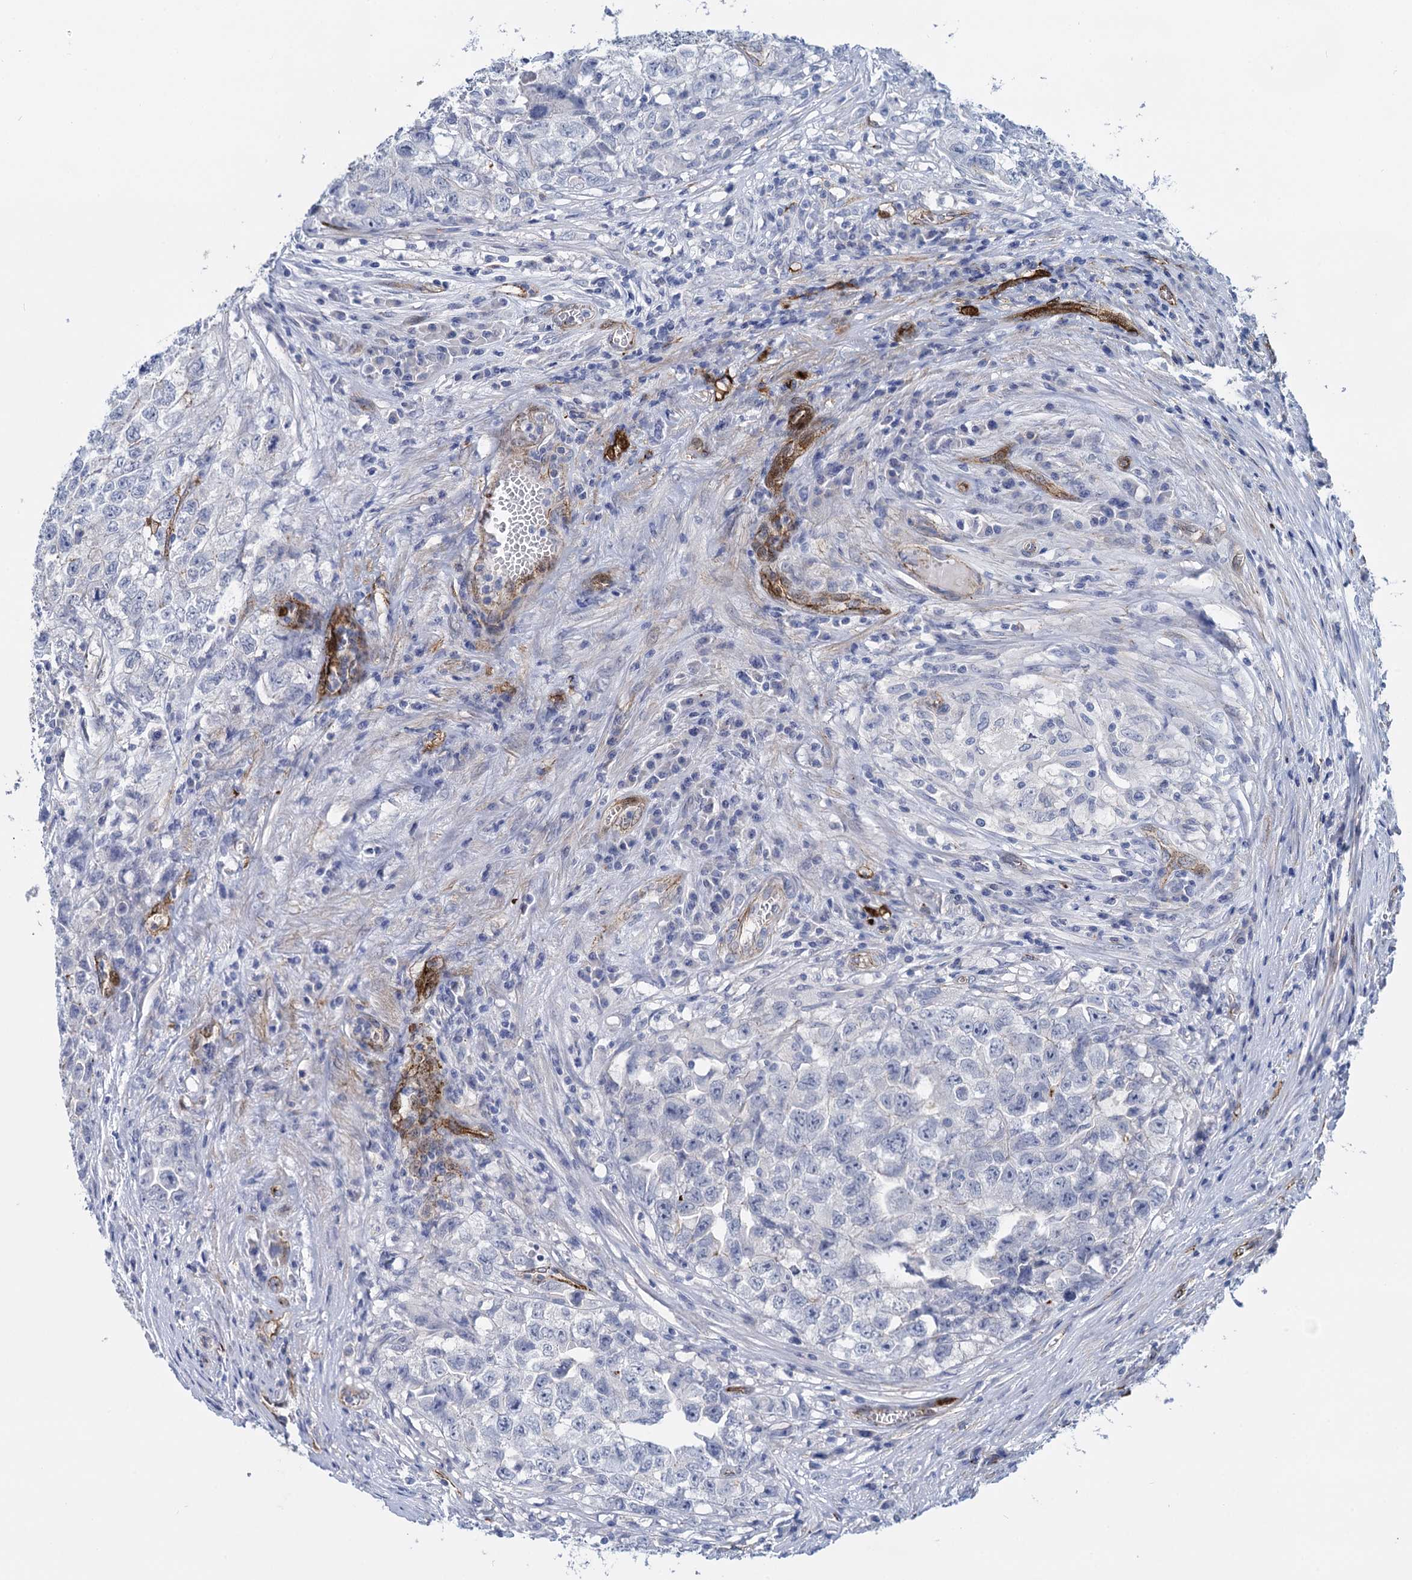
{"staining": {"intensity": "negative", "quantity": "none", "location": "none"}, "tissue": "testis cancer", "cell_type": "Tumor cells", "image_type": "cancer", "snomed": [{"axis": "morphology", "description": "Seminoma, NOS"}, {"axis": "morphology", "description": "Carcinoma, Embryonal, NOS"}, {"axis": "topography", "description": "Testis"}], "caption": "There is no significant staining in tumor cells of testis cancer.", "gene": "SNCG", "patient": {"sex": "male", "age": 43}}